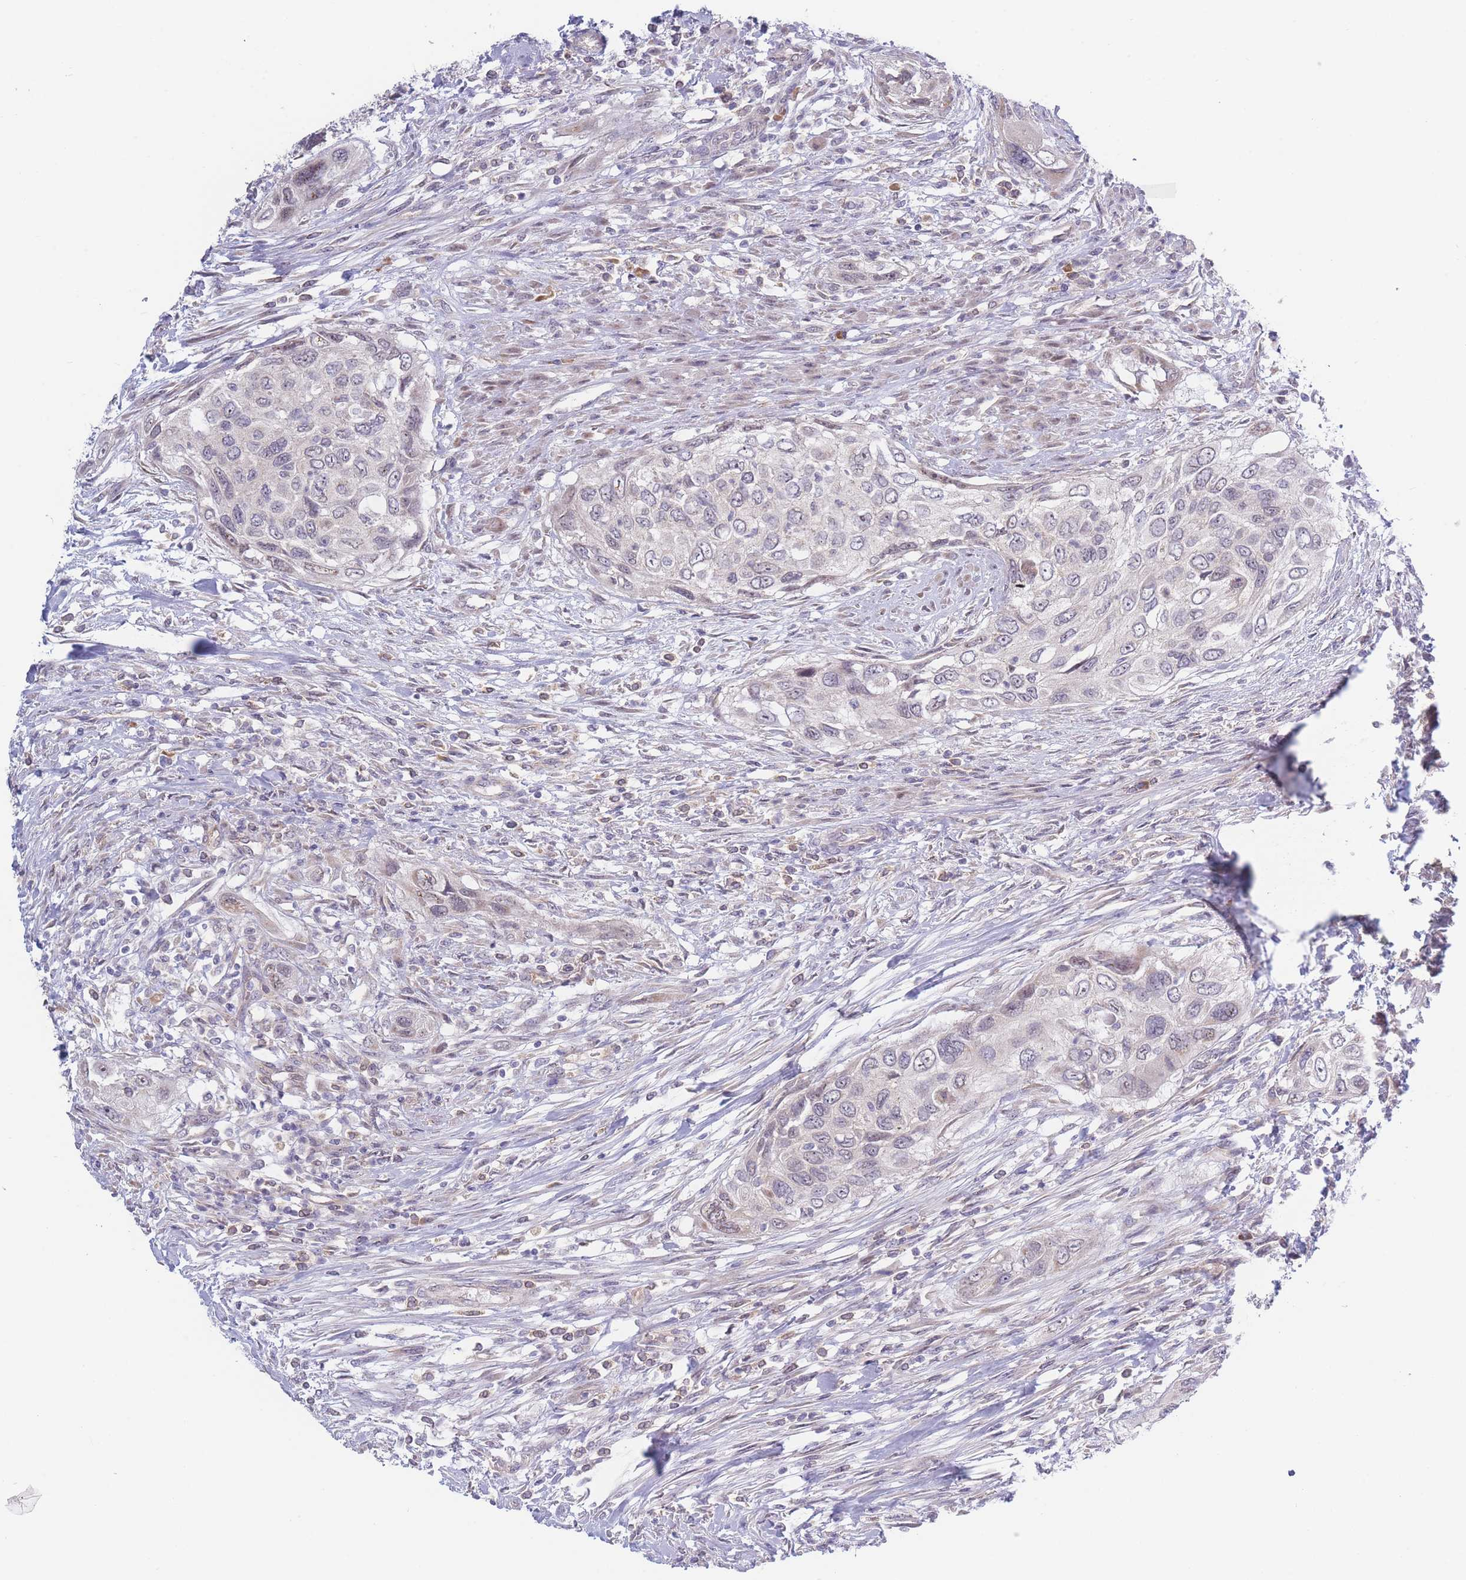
{"staining": {"intensity": "negative", "quantity": "none", "location": "none"}, "tissue": "urothelial cancer", "cell_type": "Tumor cells", "image_type": "cancer", "snomed": [{"axis": "morphology", "description": "Urothelial carcinoma, High grade"}, {"axis": "topography", "description": "Urinary bladder"}], "caption": "The micrograph displays no staining of tumor cells in urothelial carcinoma (high-grade).", "gene": "FAM227B", "patient": {"sex": "female", "age": 60}}